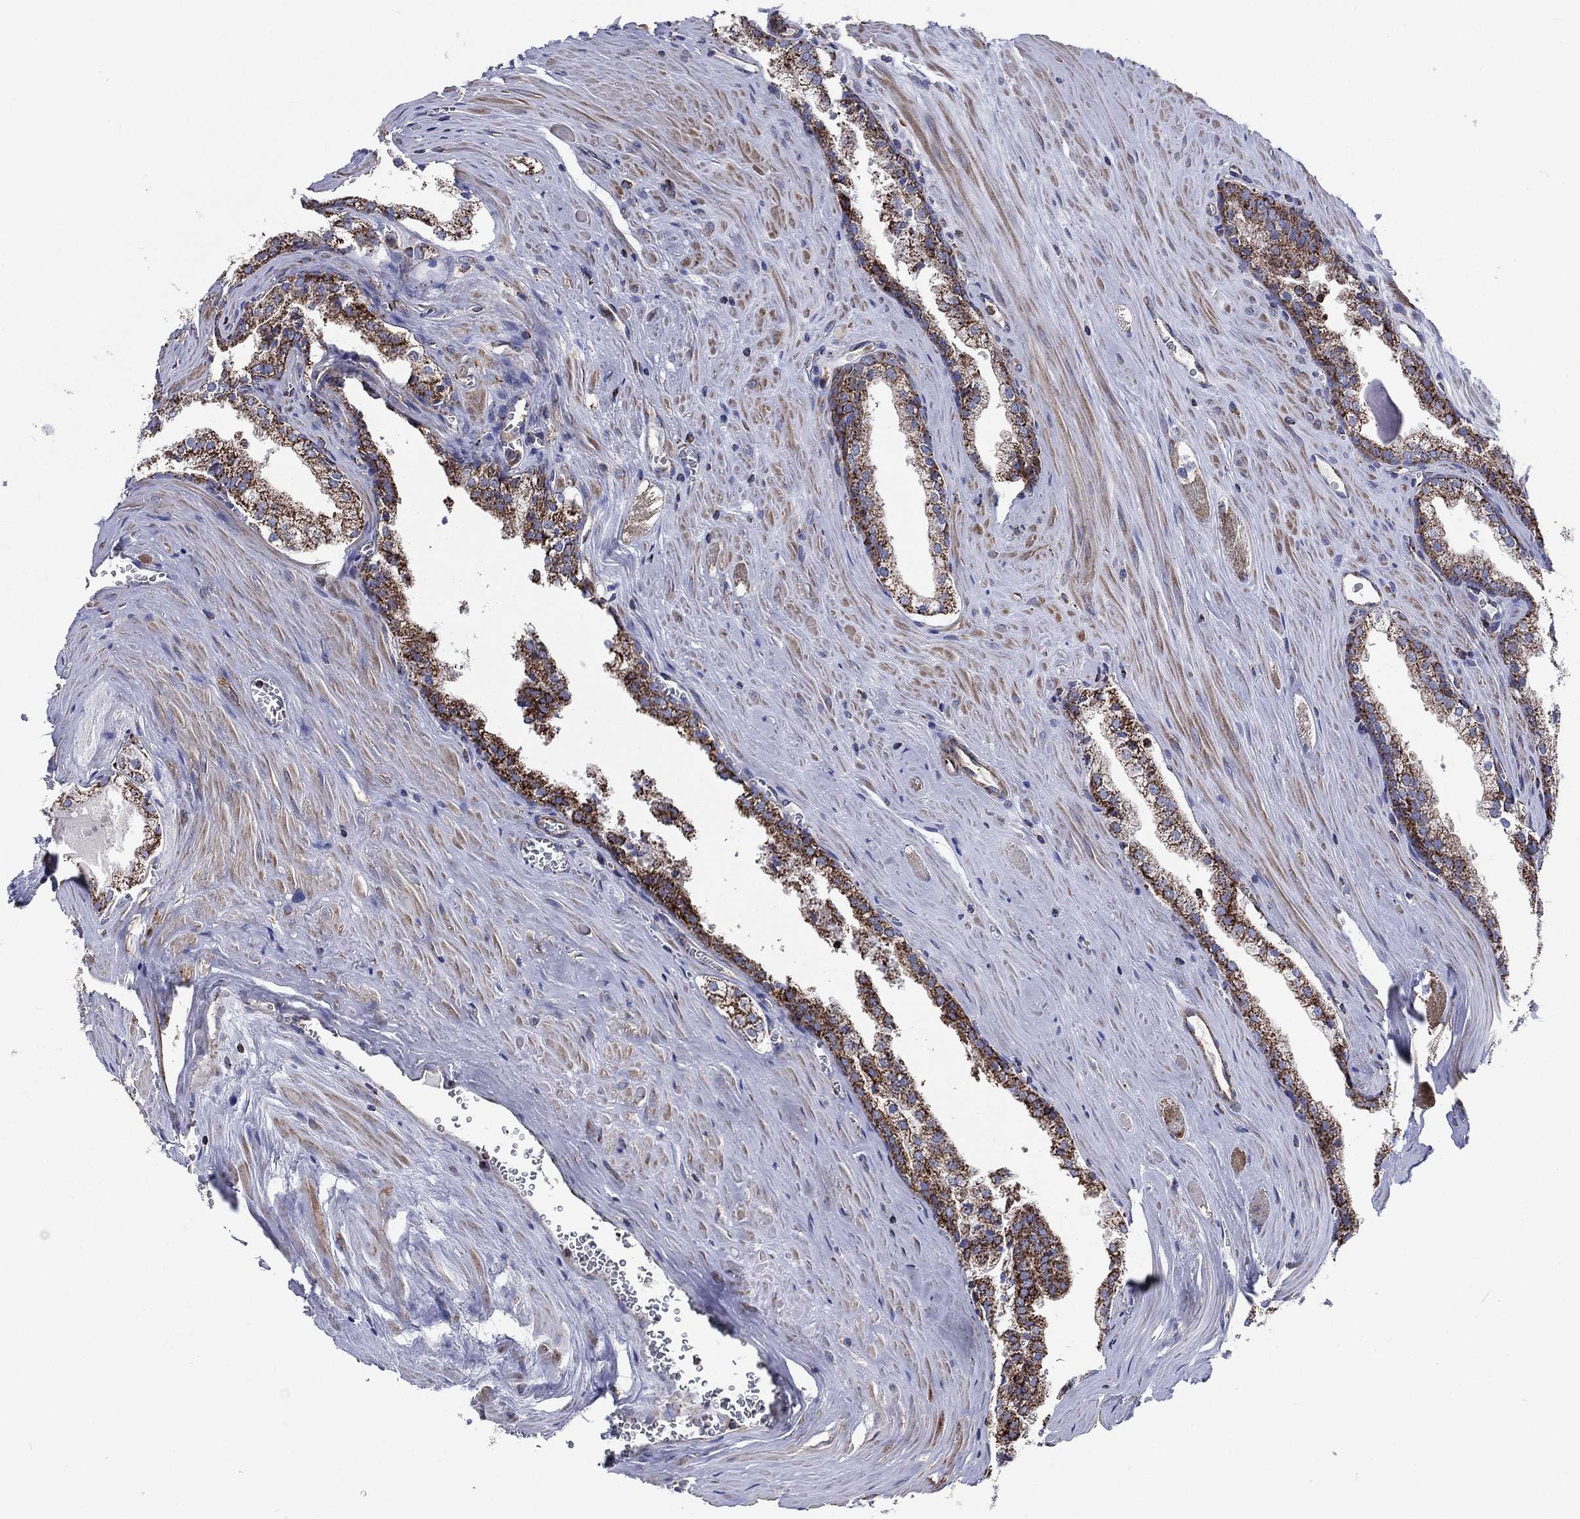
{"staining": {"intensity": "strong", "quantity": ">75%", "location": "cytoplasmic/membranous"}, "tissue": "prostate cancer", "cell_type": "Tumor cells", "image_type": "cancer", "snomed": [{"axis": "morphology", "description": "Adenocarcinoma, NOS"}, {"axis": "topography", "description": "Prostate"}], "caption": "Immunohistochemical staining of prostate cancer (adenocarcinoma) shows high levels of strong cytoplasmic/membranous protein positivity in about >75% of tumor cells.", "gene": "ANKRD37", "patient": {"sex": "male", "age": 72}}